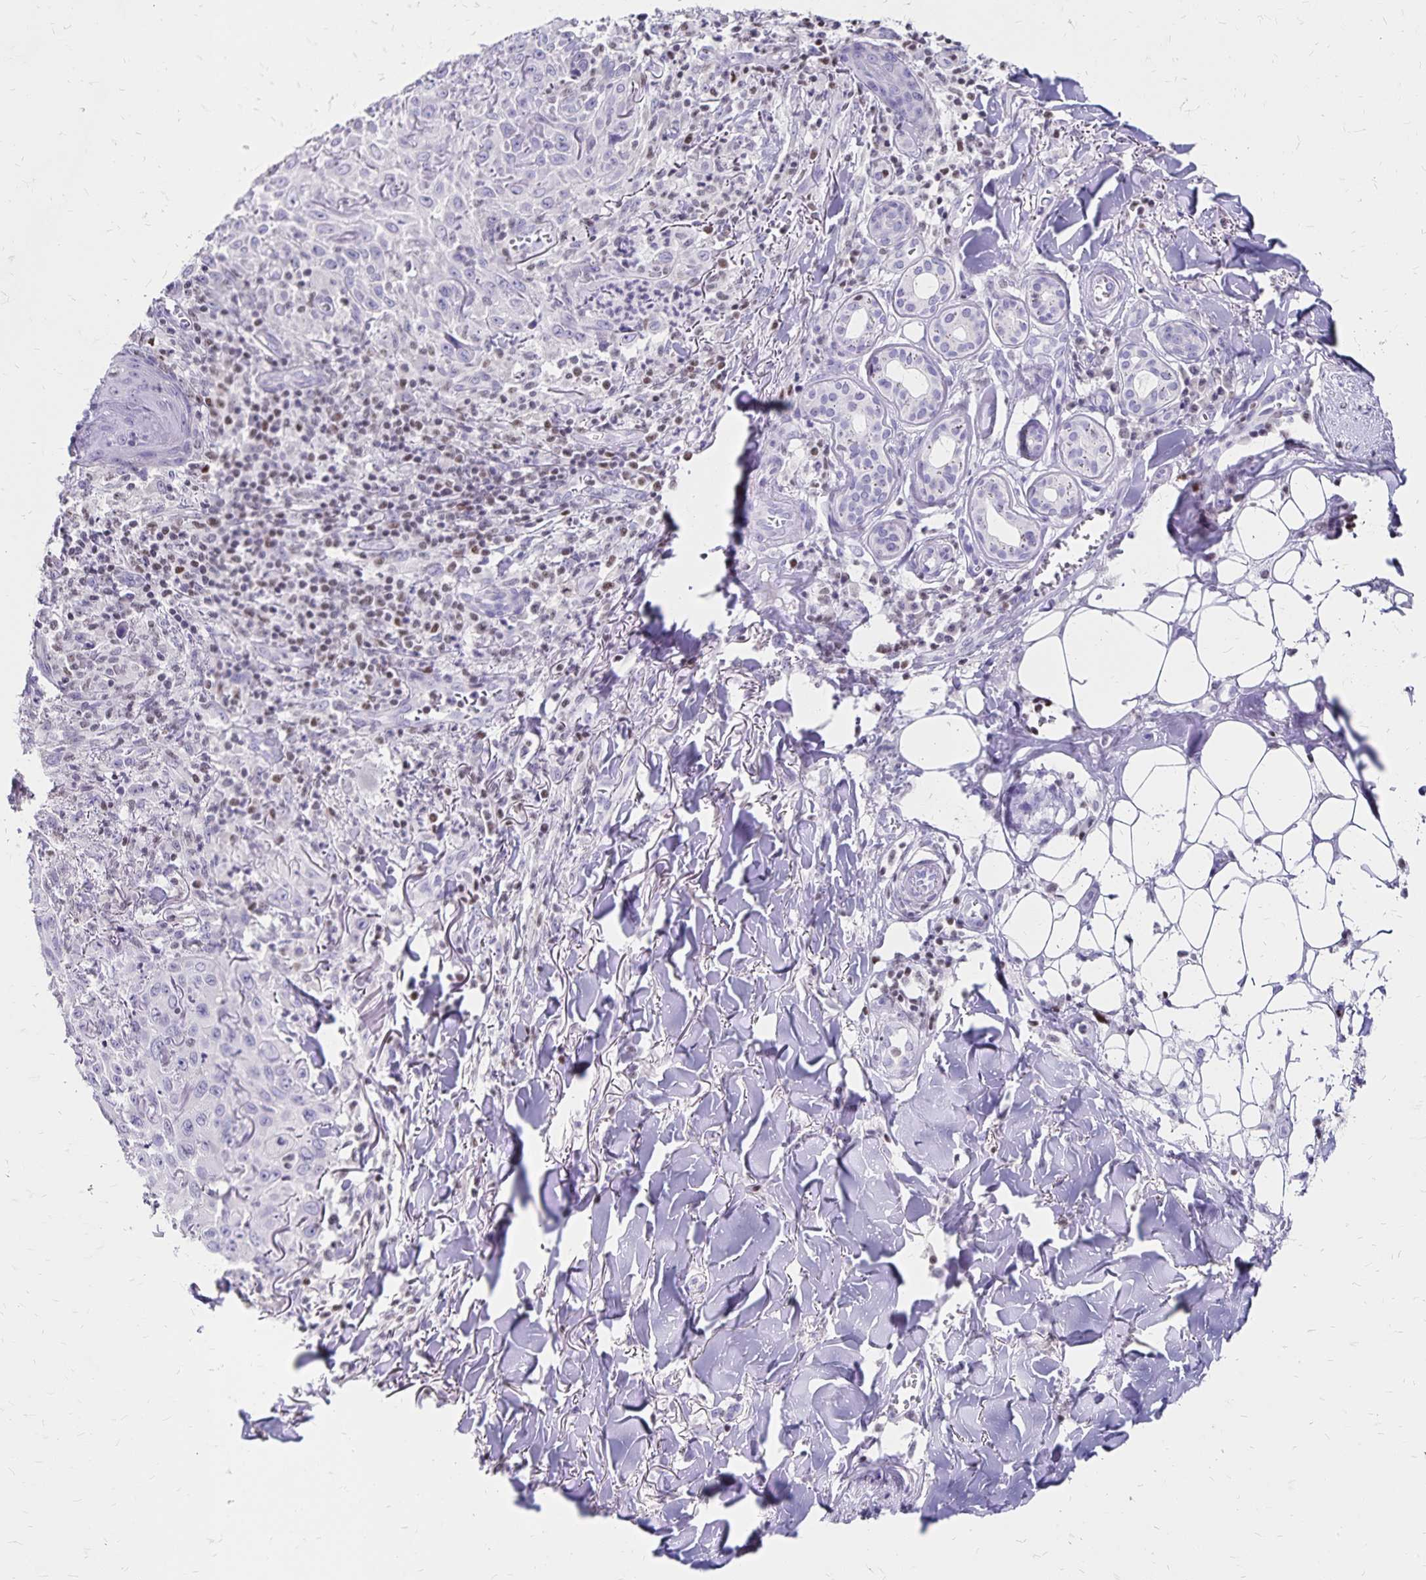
{"staining": {"intensity": "negative", "quantity": "none", "location": "none"}, "tissue": "skin cancer", "cell_type": "Tumor cells", "image_type": "cancer", "snomed": [{"axis": "morphology", "description": "Squamous cell carcinoma, NOS"}, {"axis": "topography", "description": "Skin"}], "caption": "Tumor cells show no significant protein positivity in squamous cell carcinoma (skin).", "gene": "IKZF1", "patient": {"sex": "male", "age": 75}}